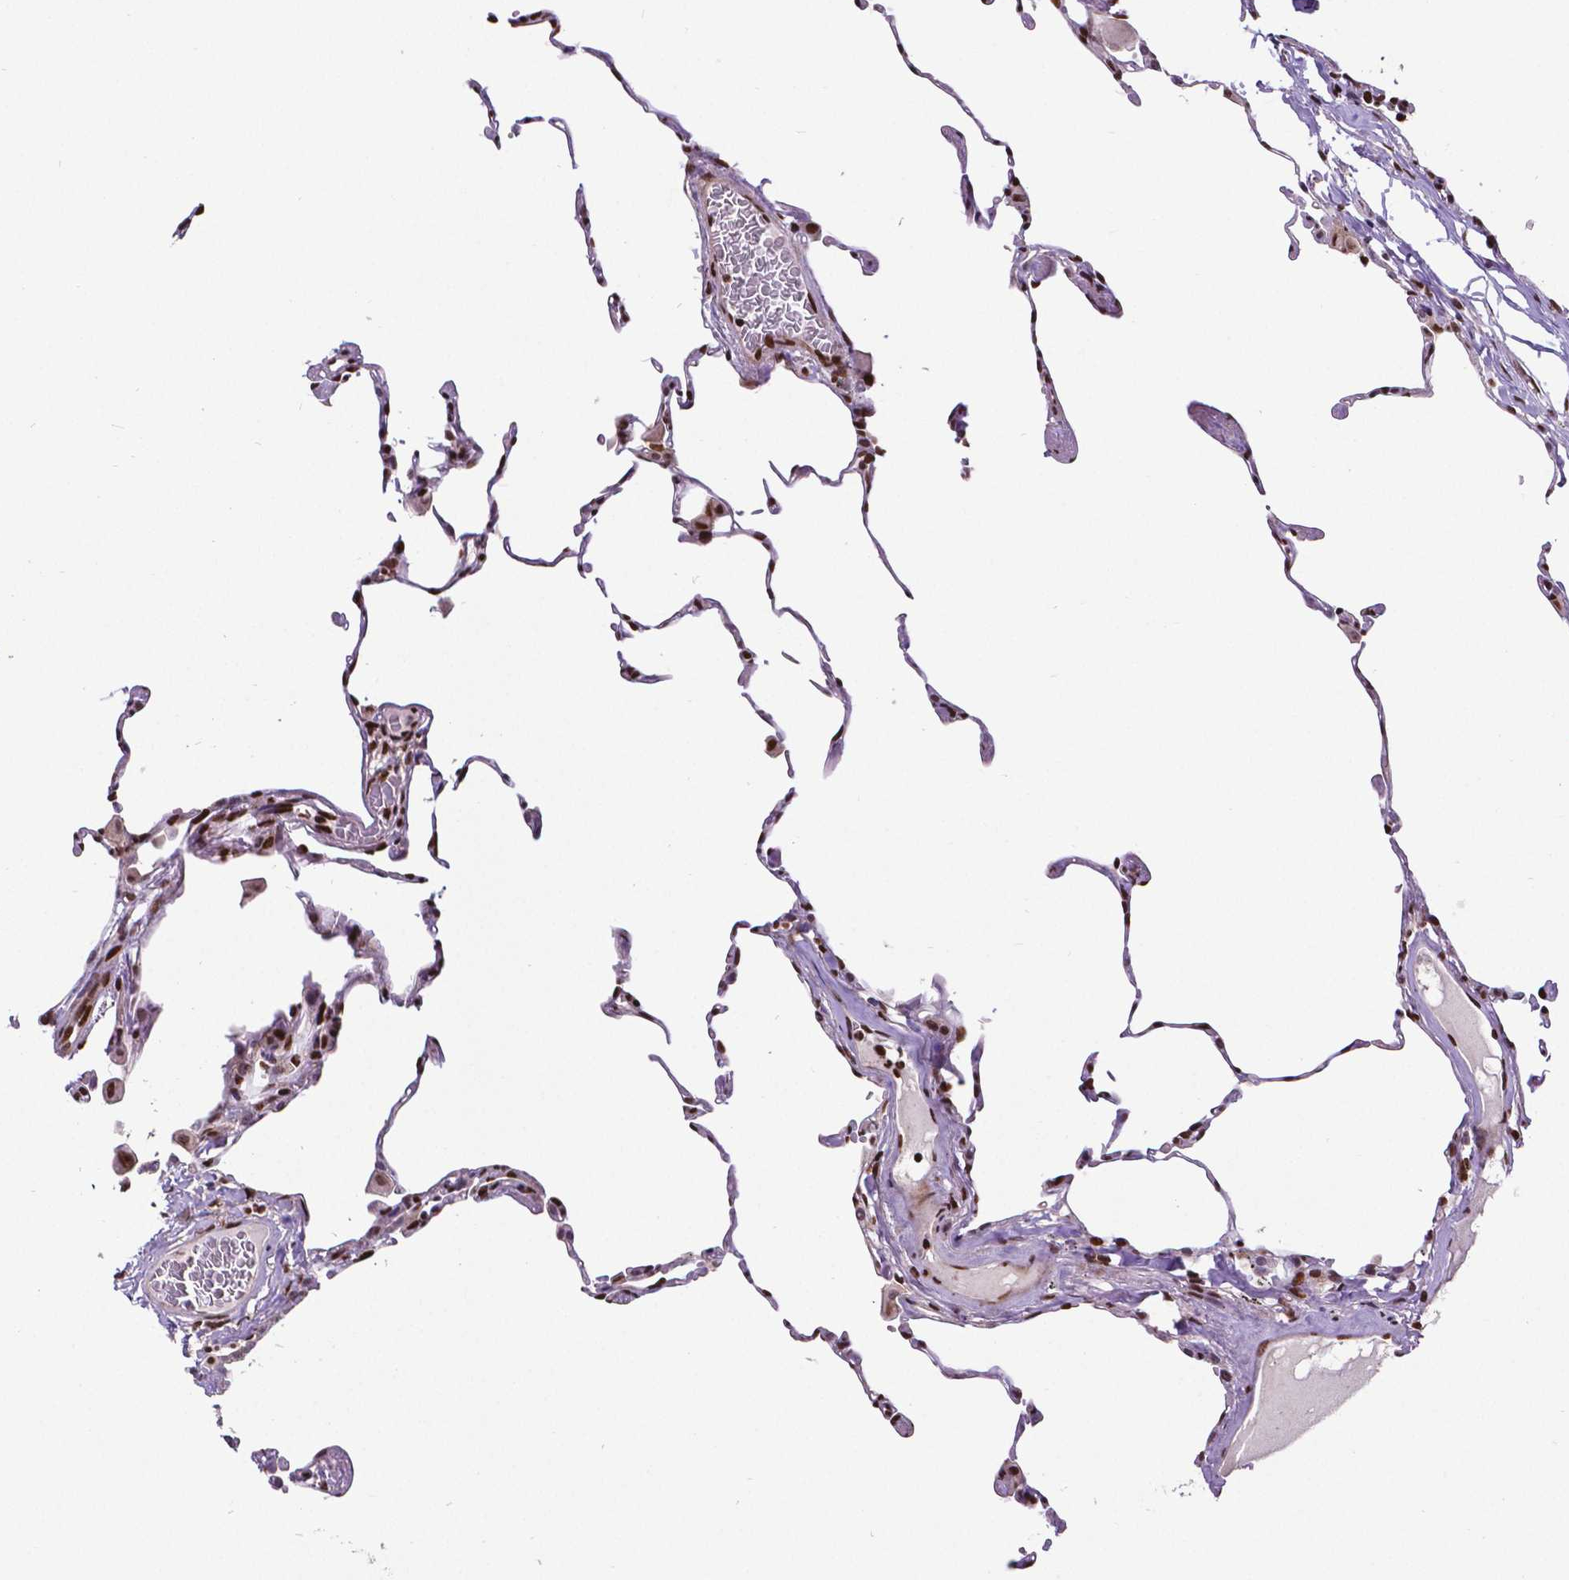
{"staining": {"intensity": "moderate", "quantity": "25%-75%", "location": "nuclear"}, "tissue": "lung", "cell_type": "Alveolar cells", "image_type": "normal", "snomed": [{"axis": "morphology", "description": "Normal tissue, NOS"}, {"axis": "topography", "description": "Lung"}], "caption": "A high-resolution photomicrograph shows immunohistochemistry (IHC) staining of benign lung, which displays moderate nuclear positivity in approximately 25%-75% of alveolar cells. (DAB IHC, brown staining for protein, blue staining for nuclei).", "gene": "CTCF", "patient": {"sex": "female", "age": 57}}